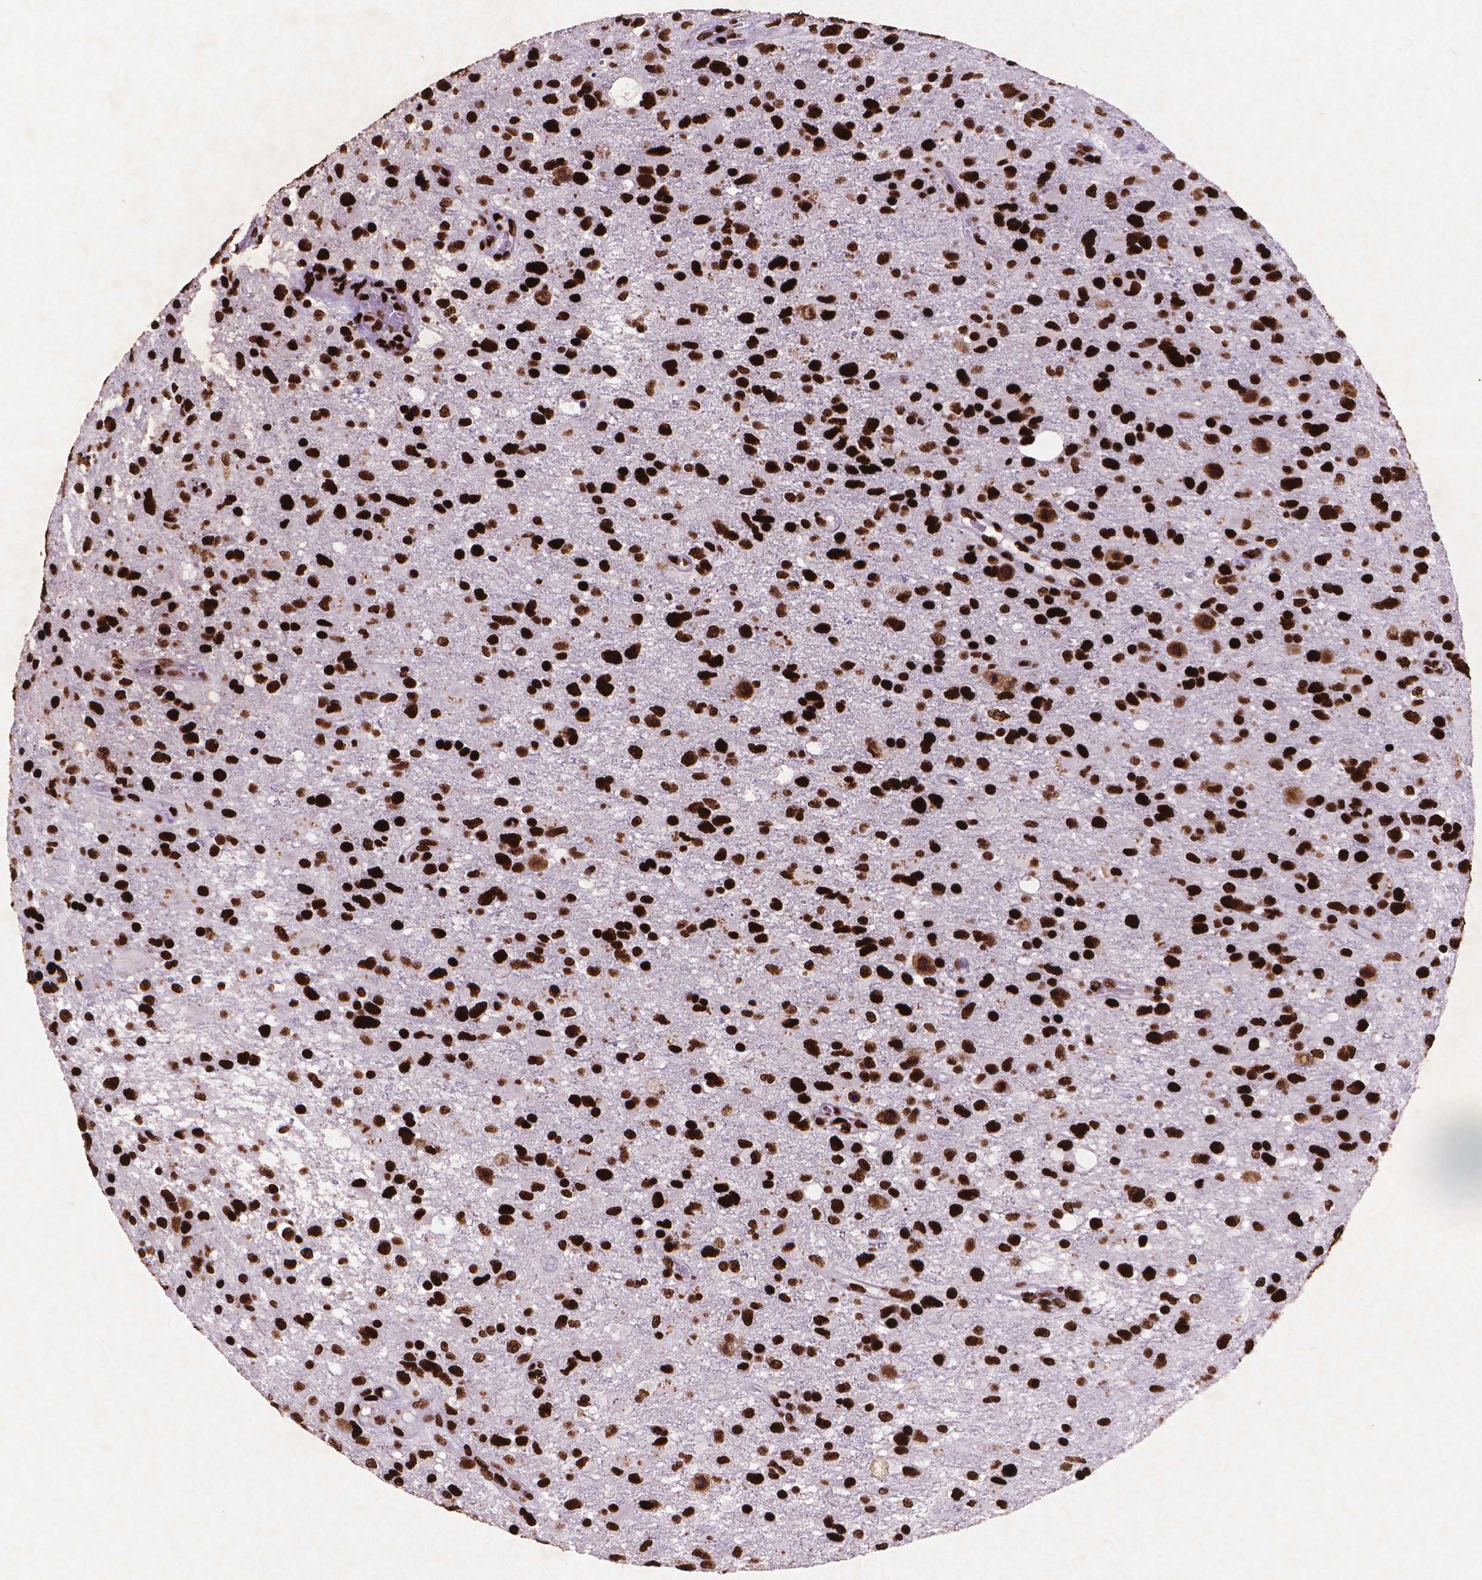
{"staining": {"intensity": "strong", "quantity": ">75%", "location": "nuclear"}, "tissue": "glioma", "cell_type": "Tumor cells", "image_type": "cancer", "snomed": [{"axis": "morphology", "description": "Glioma, malignant, NOS"}, {"axis": "morphology", "description": "Glioma, malignant, High grade"}, {"axis": "topography", "description": "Brain"}], "caption": "Protein staining exhibits strong nuclear positivity in approximately >75% of tumor cells in malignant glioma.", "gene": "CITED2", "patient": {"sex": "female", "age": 71}}